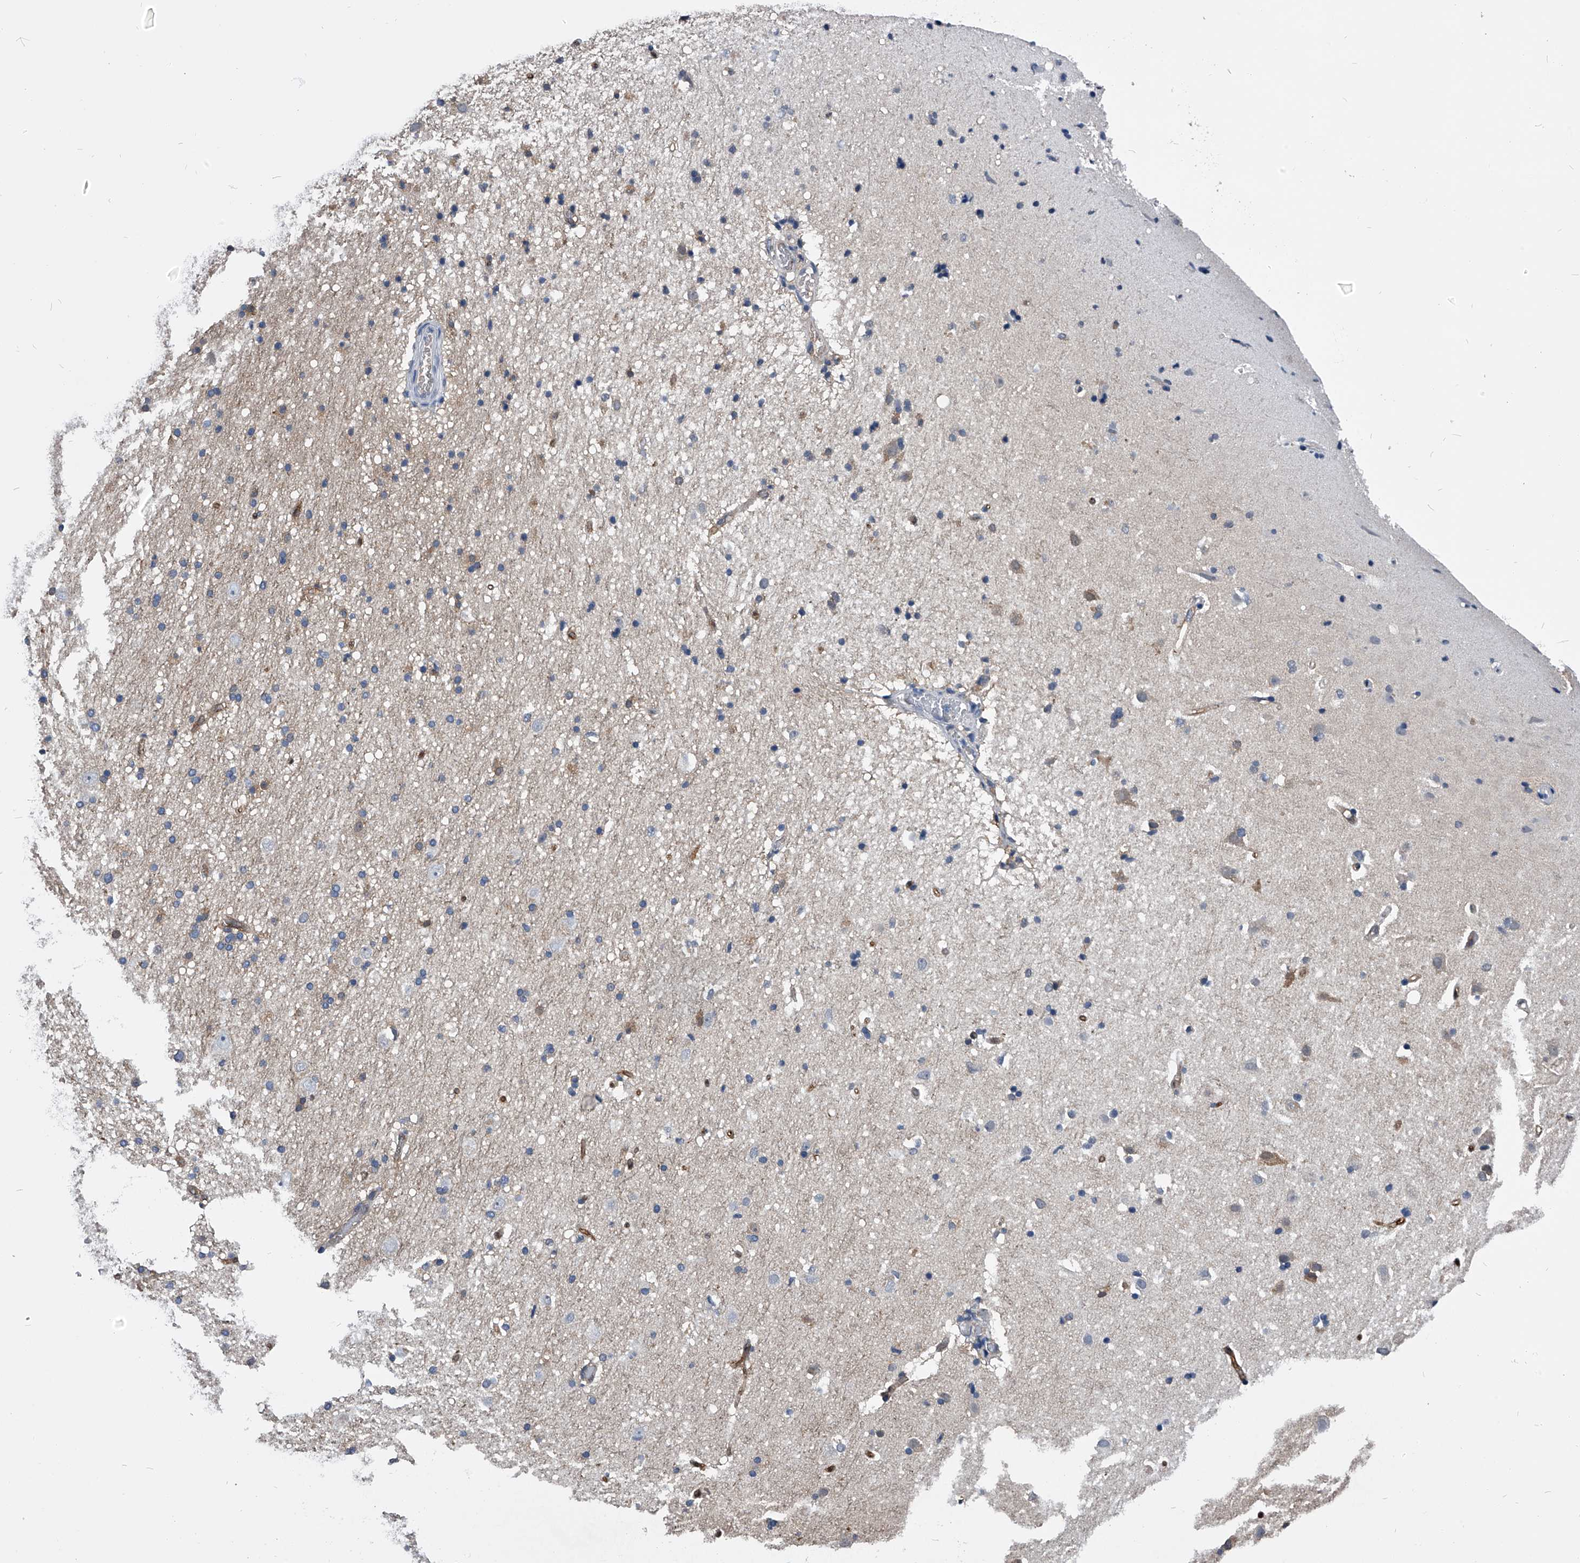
{"staining": {"intensity": "moderate", "quantity": ">75%", "location": "cytoplasmic/membranous"}, "tissue": "cerebral cortex", "cell_type": "Endothelial cells", "image_type": "normal", "snomed": [{"axis": "morphology", "description": "Normal tissue, NOS"}, {"axis": "topography", "description": "Cerebral cortex"}], "caption": "Immunohistochemical staining of unremarkable human cerebral cortex exhibits medium levels of moderate cytoplasmic/membranous staining in about >75% of endothelial cells. The protein is shown in brown color, while the nuclei are stained blue.", "gene": "PDXK", "patient": {"sex": "male", "age": 34}}